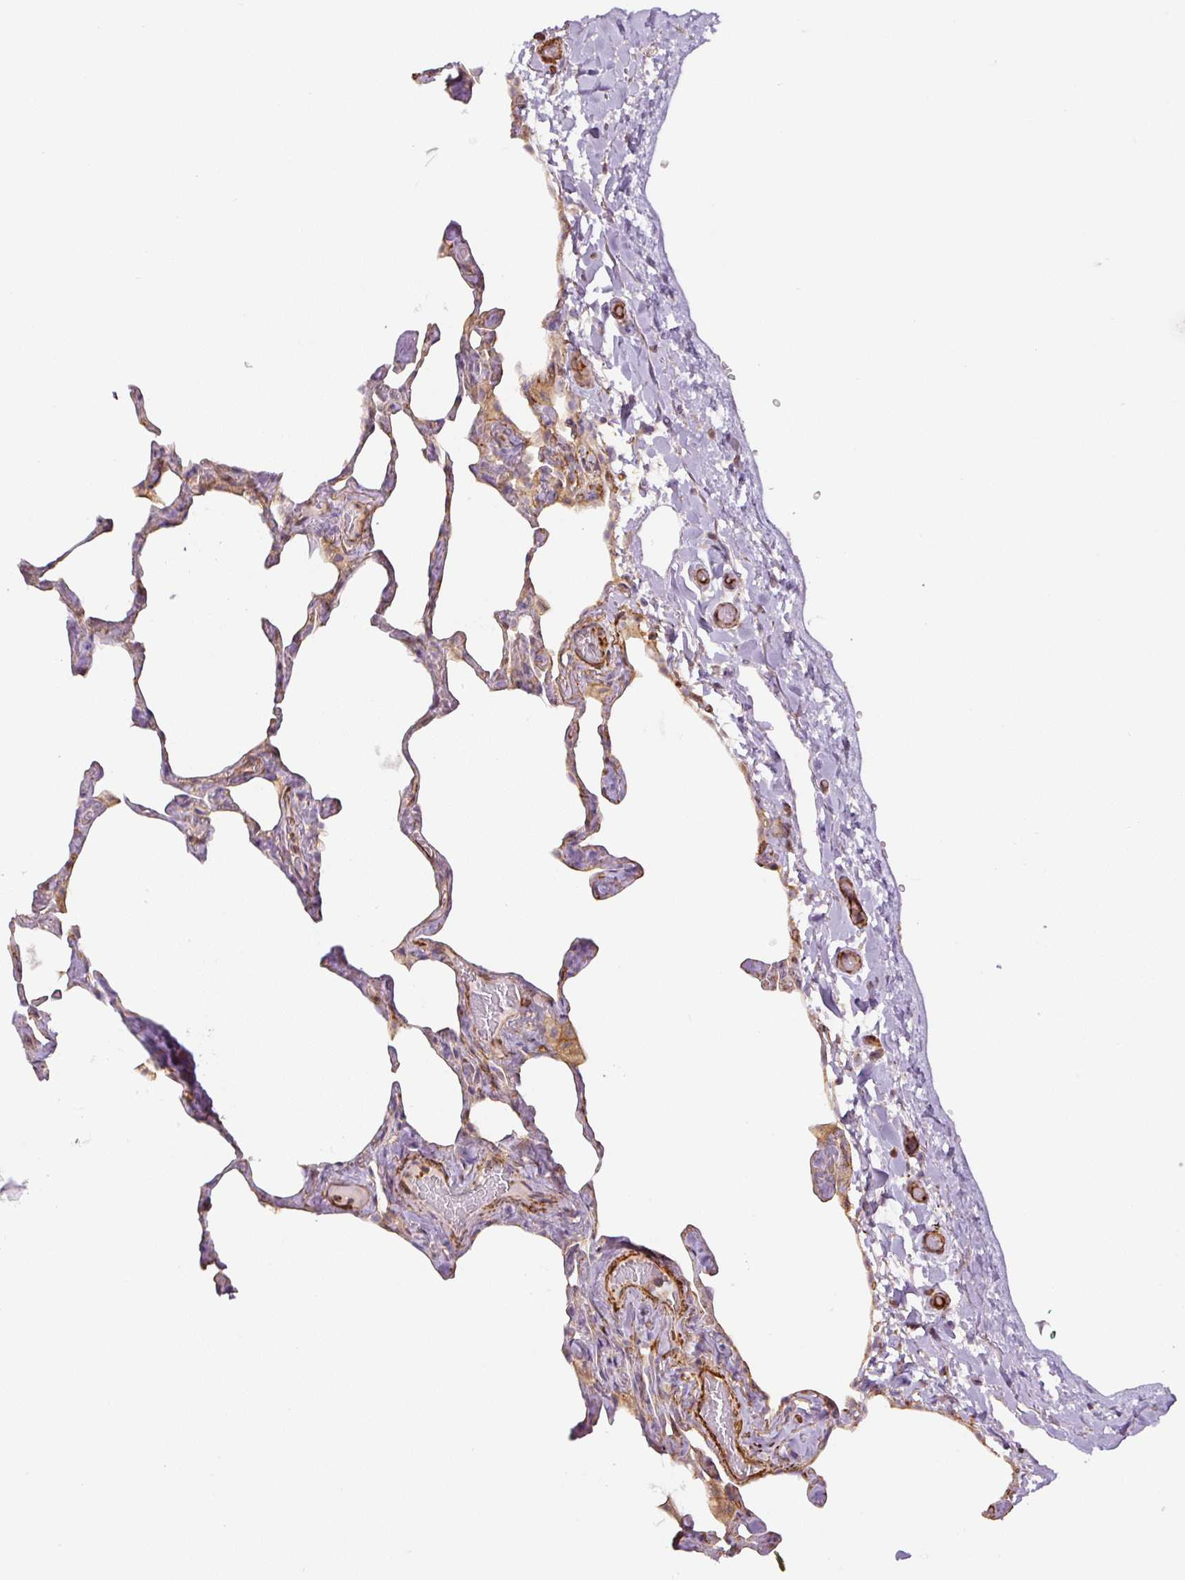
{"staining": {"intensity": "weak", "quantity": "25%-75%", "location": "cytoplasmic/membranous"}, "tissue": "lung", "cell_type": "Alveolar cells", "image_type": "normal", "snomed": [{"axis": "morphology", "description": "Normal tissue, NOS"}, {"axis": "topography", "description": "Lung"}], "caption": "Alveolar cells demonstrate low levels of weak cytoplasmic/membranous positivity in about 25%-75% of cells in unremarkable lung. The staining was performed using DAB (3,3'-diaminobenzidine) to visualize the protein expression in brown, while the nuclei were stained in blue with hematoxylin (Magnification: 20x).", "gene": "MYL12A", "patient": {"sex": "male", "age": 65}}